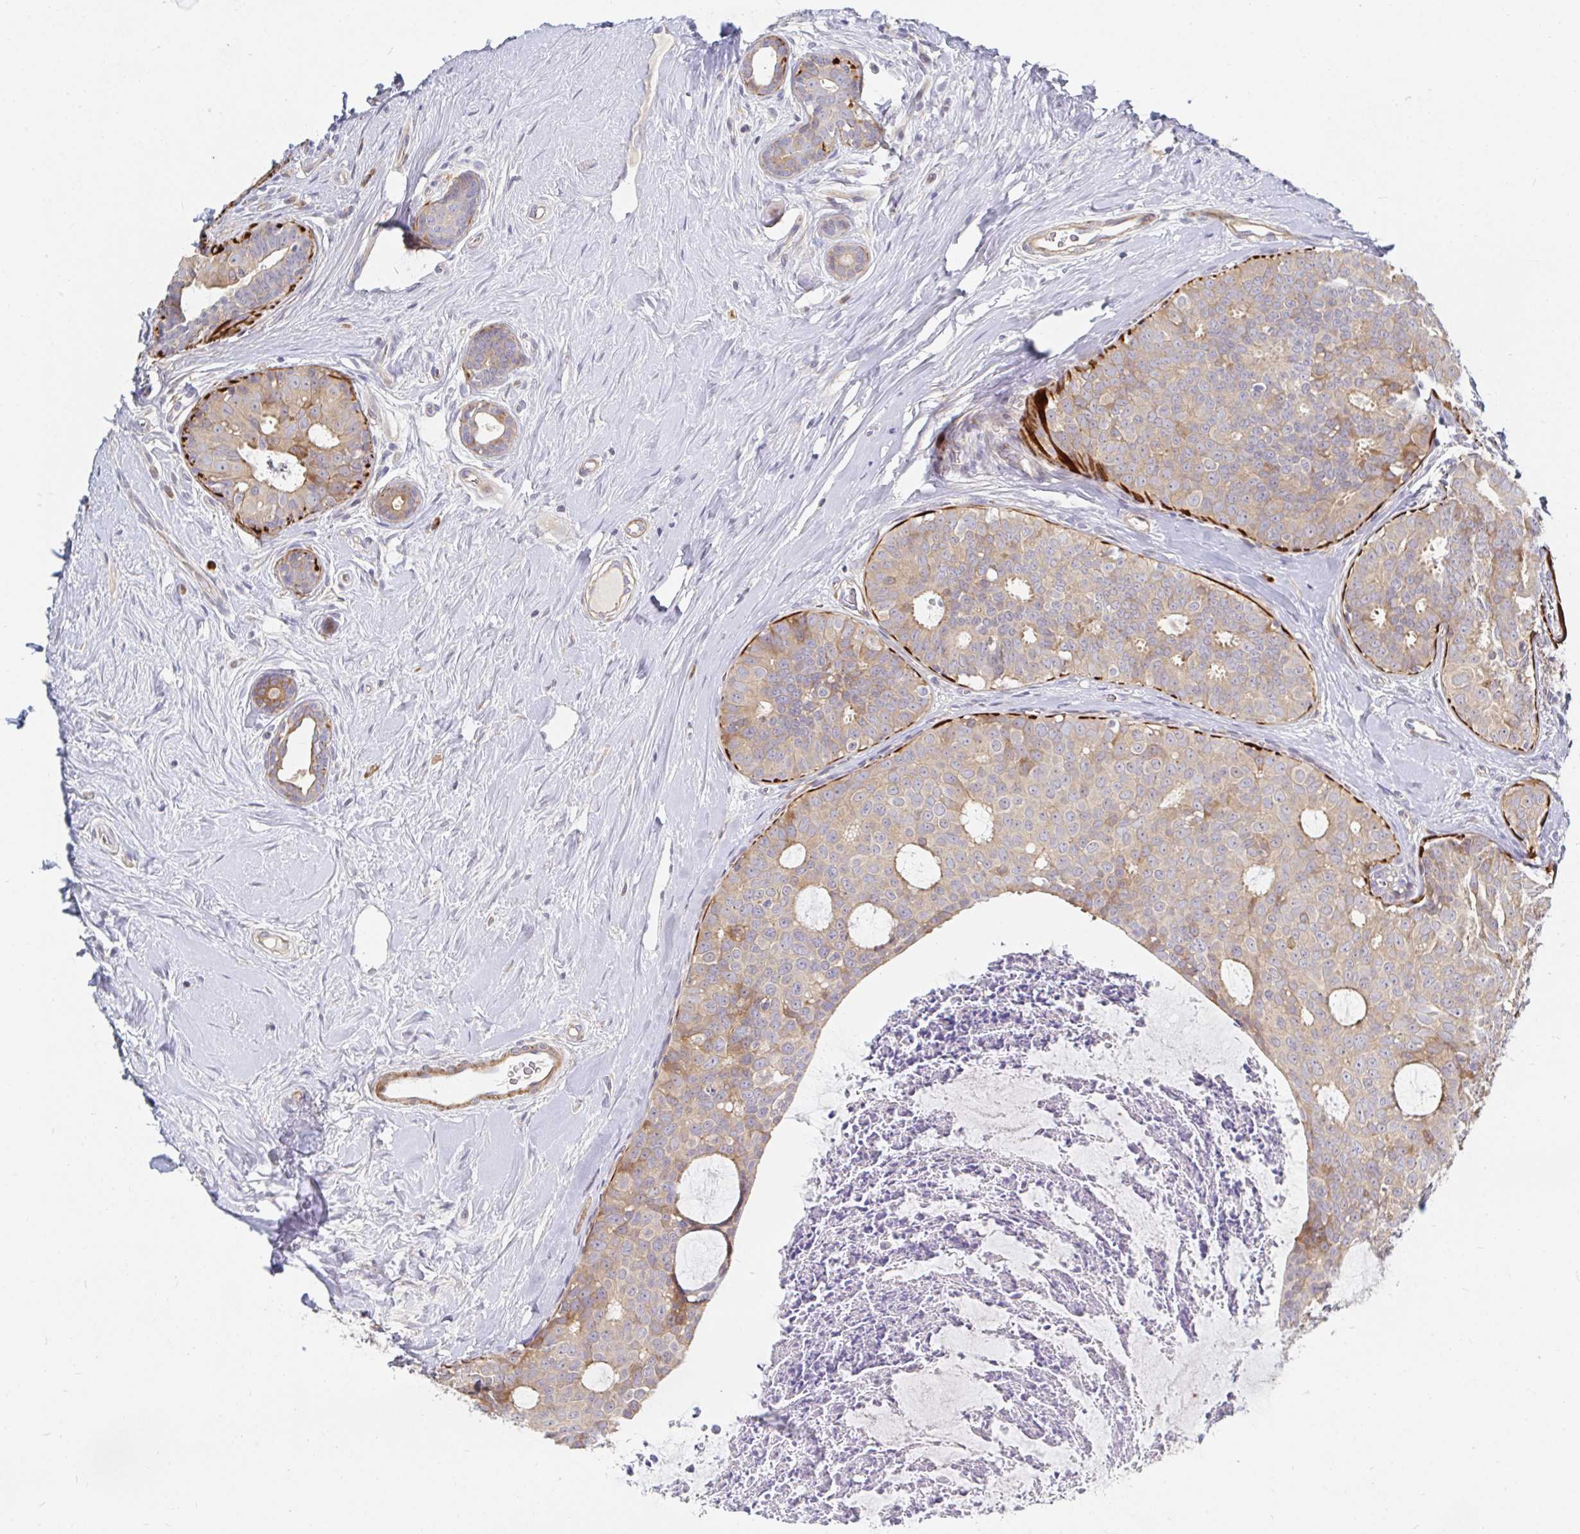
{"staining": {"intensity": "weak", "quantity": "25%-75%", "location": "cytoplasmic/membranous"}, "tissue": "breast cancer", "cell_type": "Tumor cells", "image_type": "cancer", "snomed": [{"axis": "morphology", "description": "Duct carcinoma"}, {"axis": "topography", "description": "Breast"}], "caption": "The histopathology image displays a brown stain indicating the presence of a protein in the cytoplasmic/membranous of tumor cells in breast cancer.", "gene": "SSH2", "patient": {"sex": "female", "age": 45}}